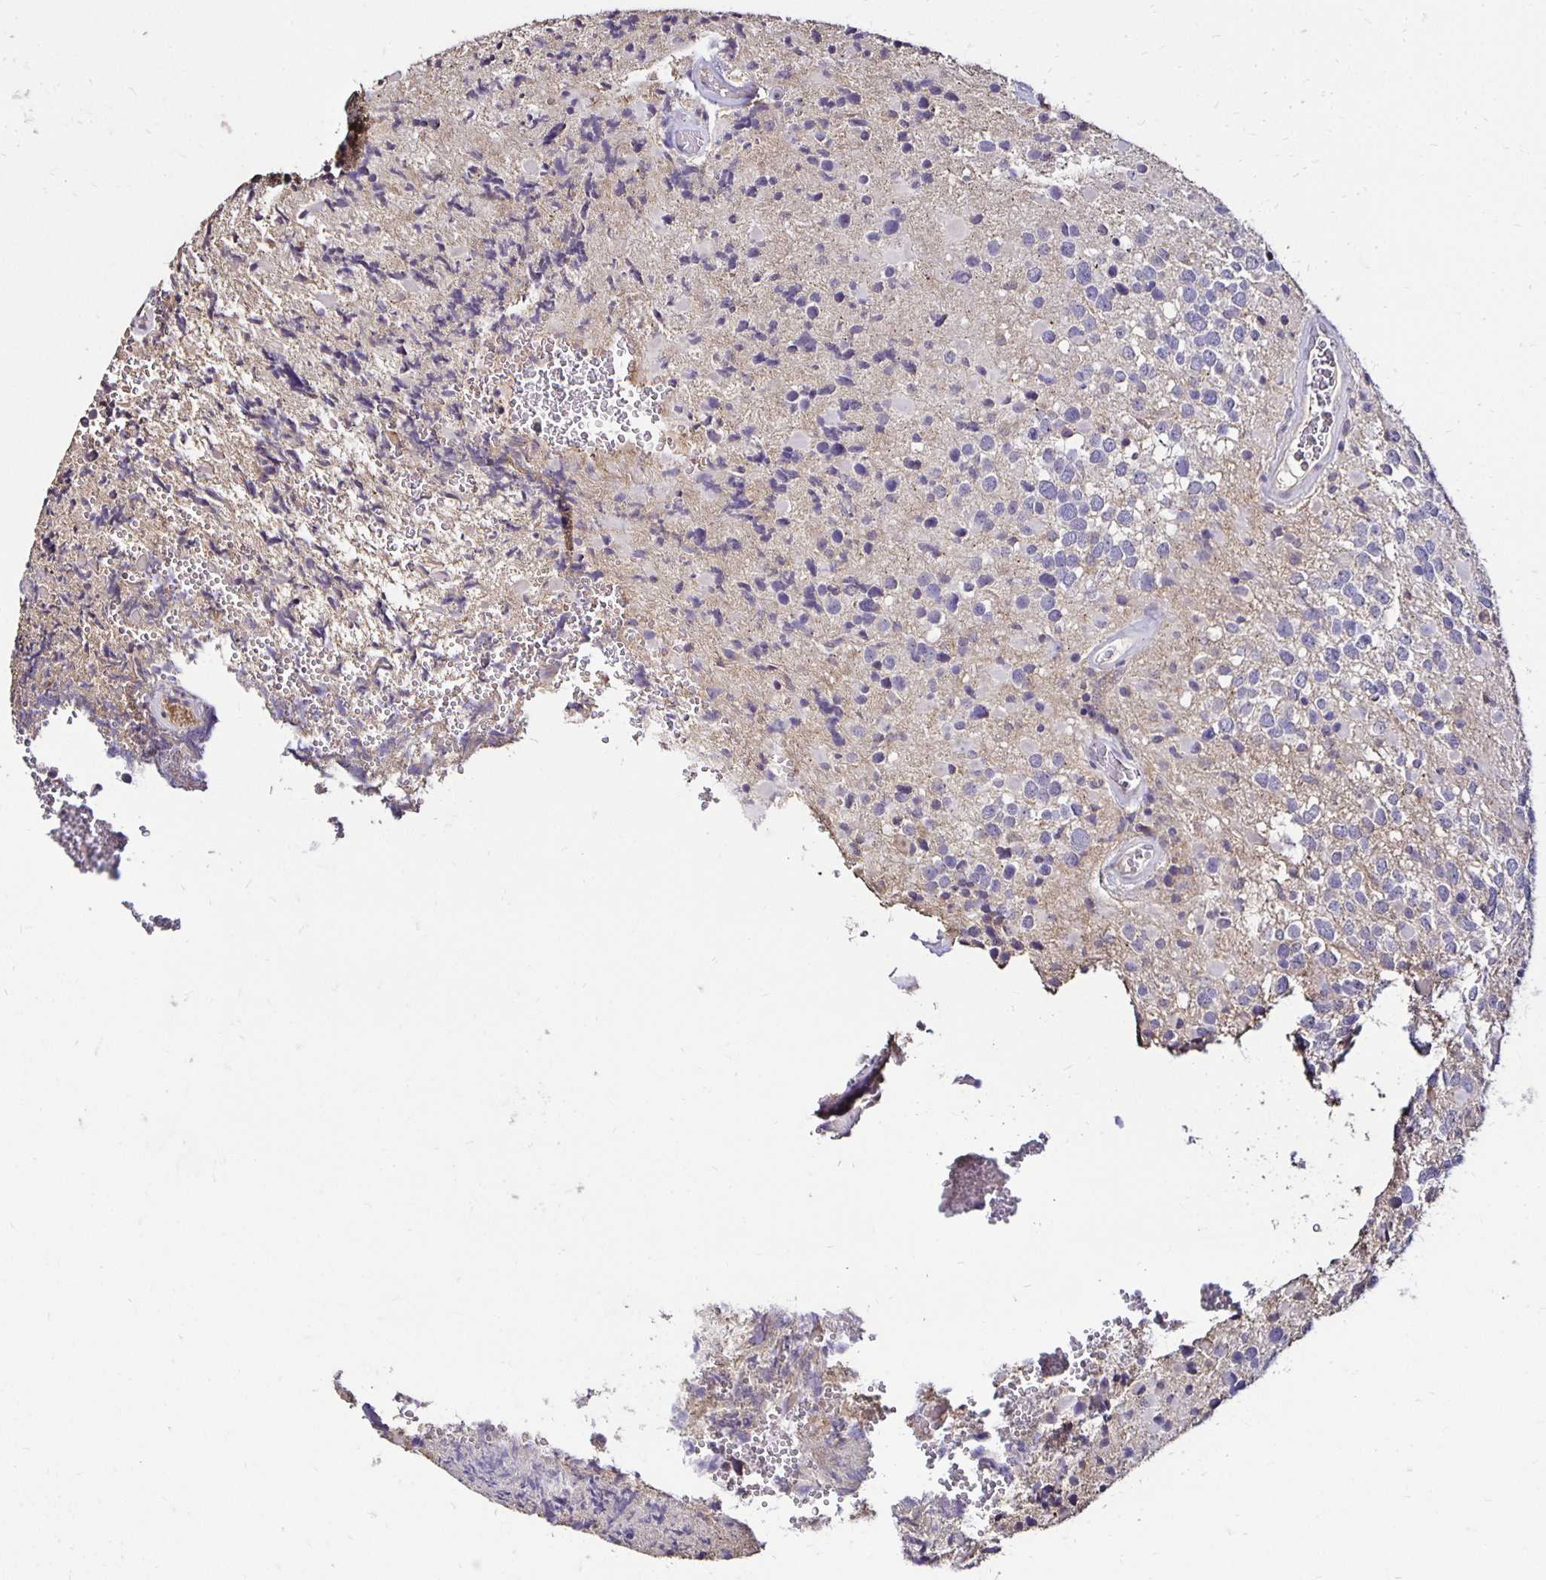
{"staining": {"intensity": "negative", "quantity": "none", "location": "none"}, "tissue": "glioma", "cell_type": "Tumor cells", "image_type": "cancer", "snomed": [{"axis": "morphology", "description": "Glioma, malignant, High grade"}, {"axis": "topography", "description": "Brain"}], "caption": "Tumor cells show no significant expression in malignant glioma (high-grade).", "gene": "PNPLA3", "patient": {"sex": "female", "age": 40}}